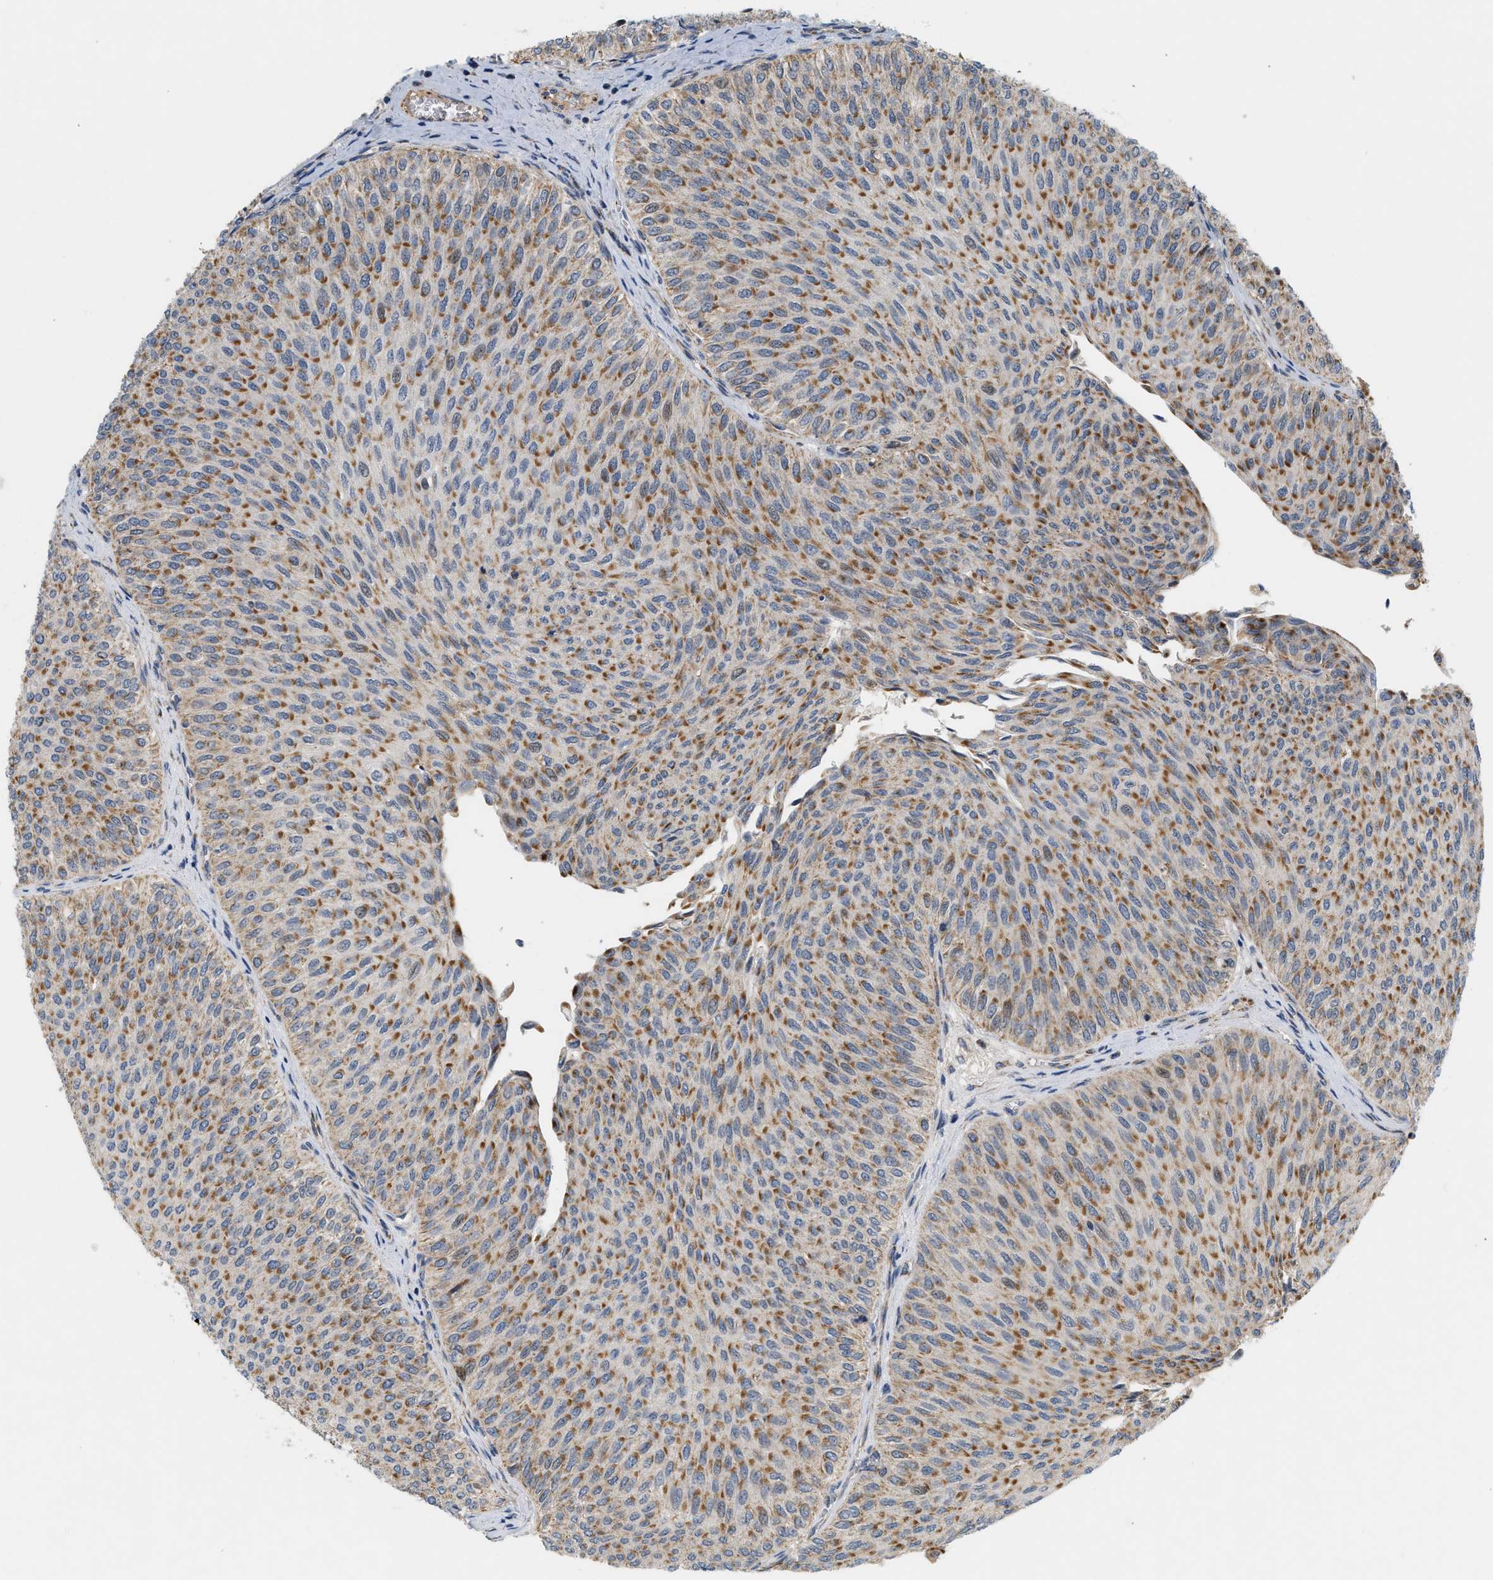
{"staining": {"intensity": "moderate", "quantity": ">75%", "location": "cytoplasmic/membranous"}, "tissue": "urothelial cancer", "cell_type": "Tumor cells", "image_type": "cancer", "snomed": [{"axis": "morphology", "description": "Urothelial carcinoma, Low grade"}, {"axis": "topography", "description": "Urinary bladder"}], "caption": "Immunohistochemical staining of low-grade urothelial carcinoma displays medium levels of moderate cytoplasmic/membranous protein staining in about >75% of tumor cells.", "gene": "MCU", "patient": {"sex": "male", "age": 78}}